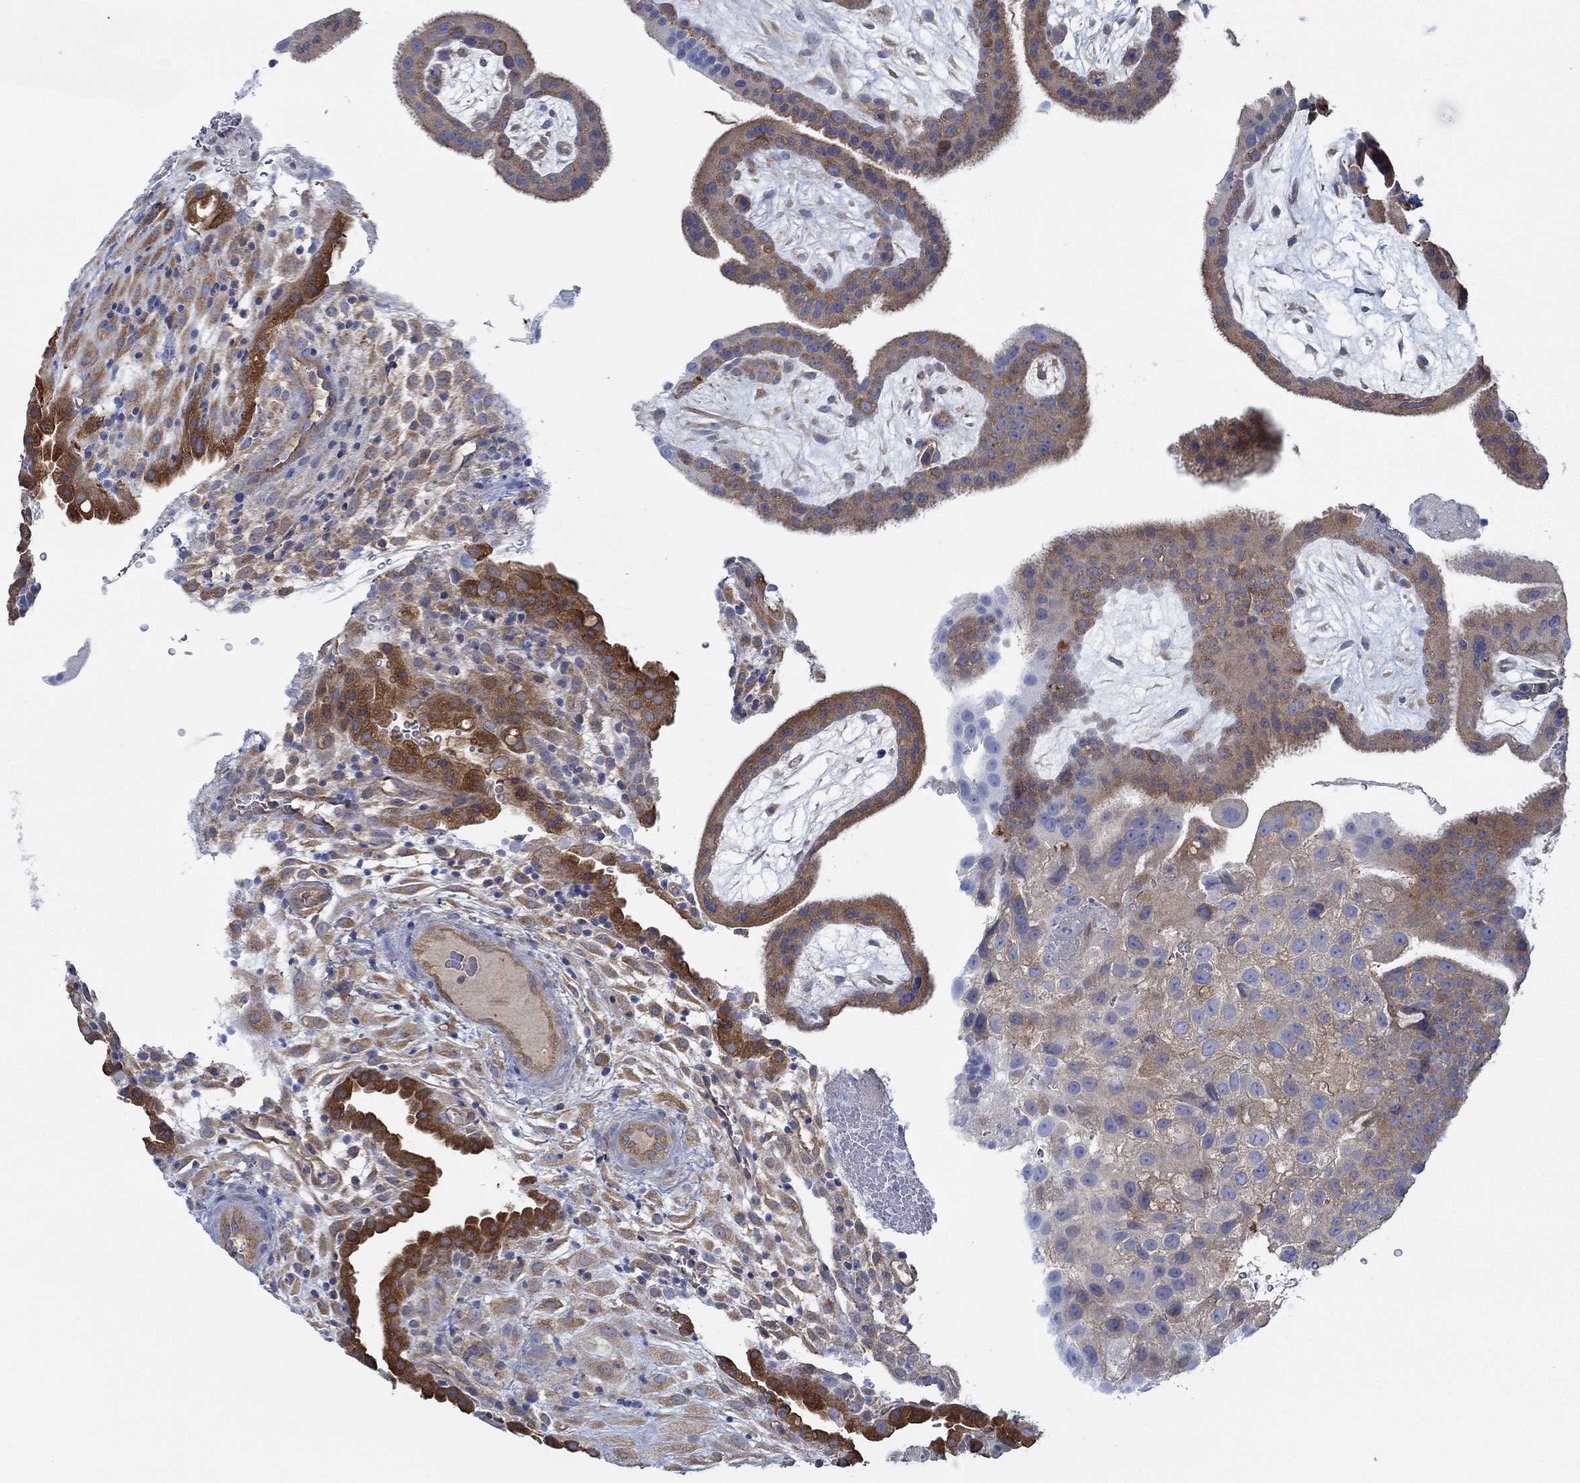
{"staining": {"intensity": "weak", "quantity": "25%-75%", "location": "cytoplasmic/membranous"}, "tissue": "placenta", "cell_type": "Decidual cells", "image_type": "normal", "snomed": [{"axis": "morphology", "description": "Normal tissue, NOS"}, {"axis": "topography", "description": "Placenta"}], "caption": "This is a micrograph of immunohistochemistry (IHC) staining of normal placenta, which shows weak expression in the cytoplasmic/membranous of decidual cells.", "gene": "SPAG9", "patient": {"sex": "female", "age": 19}}